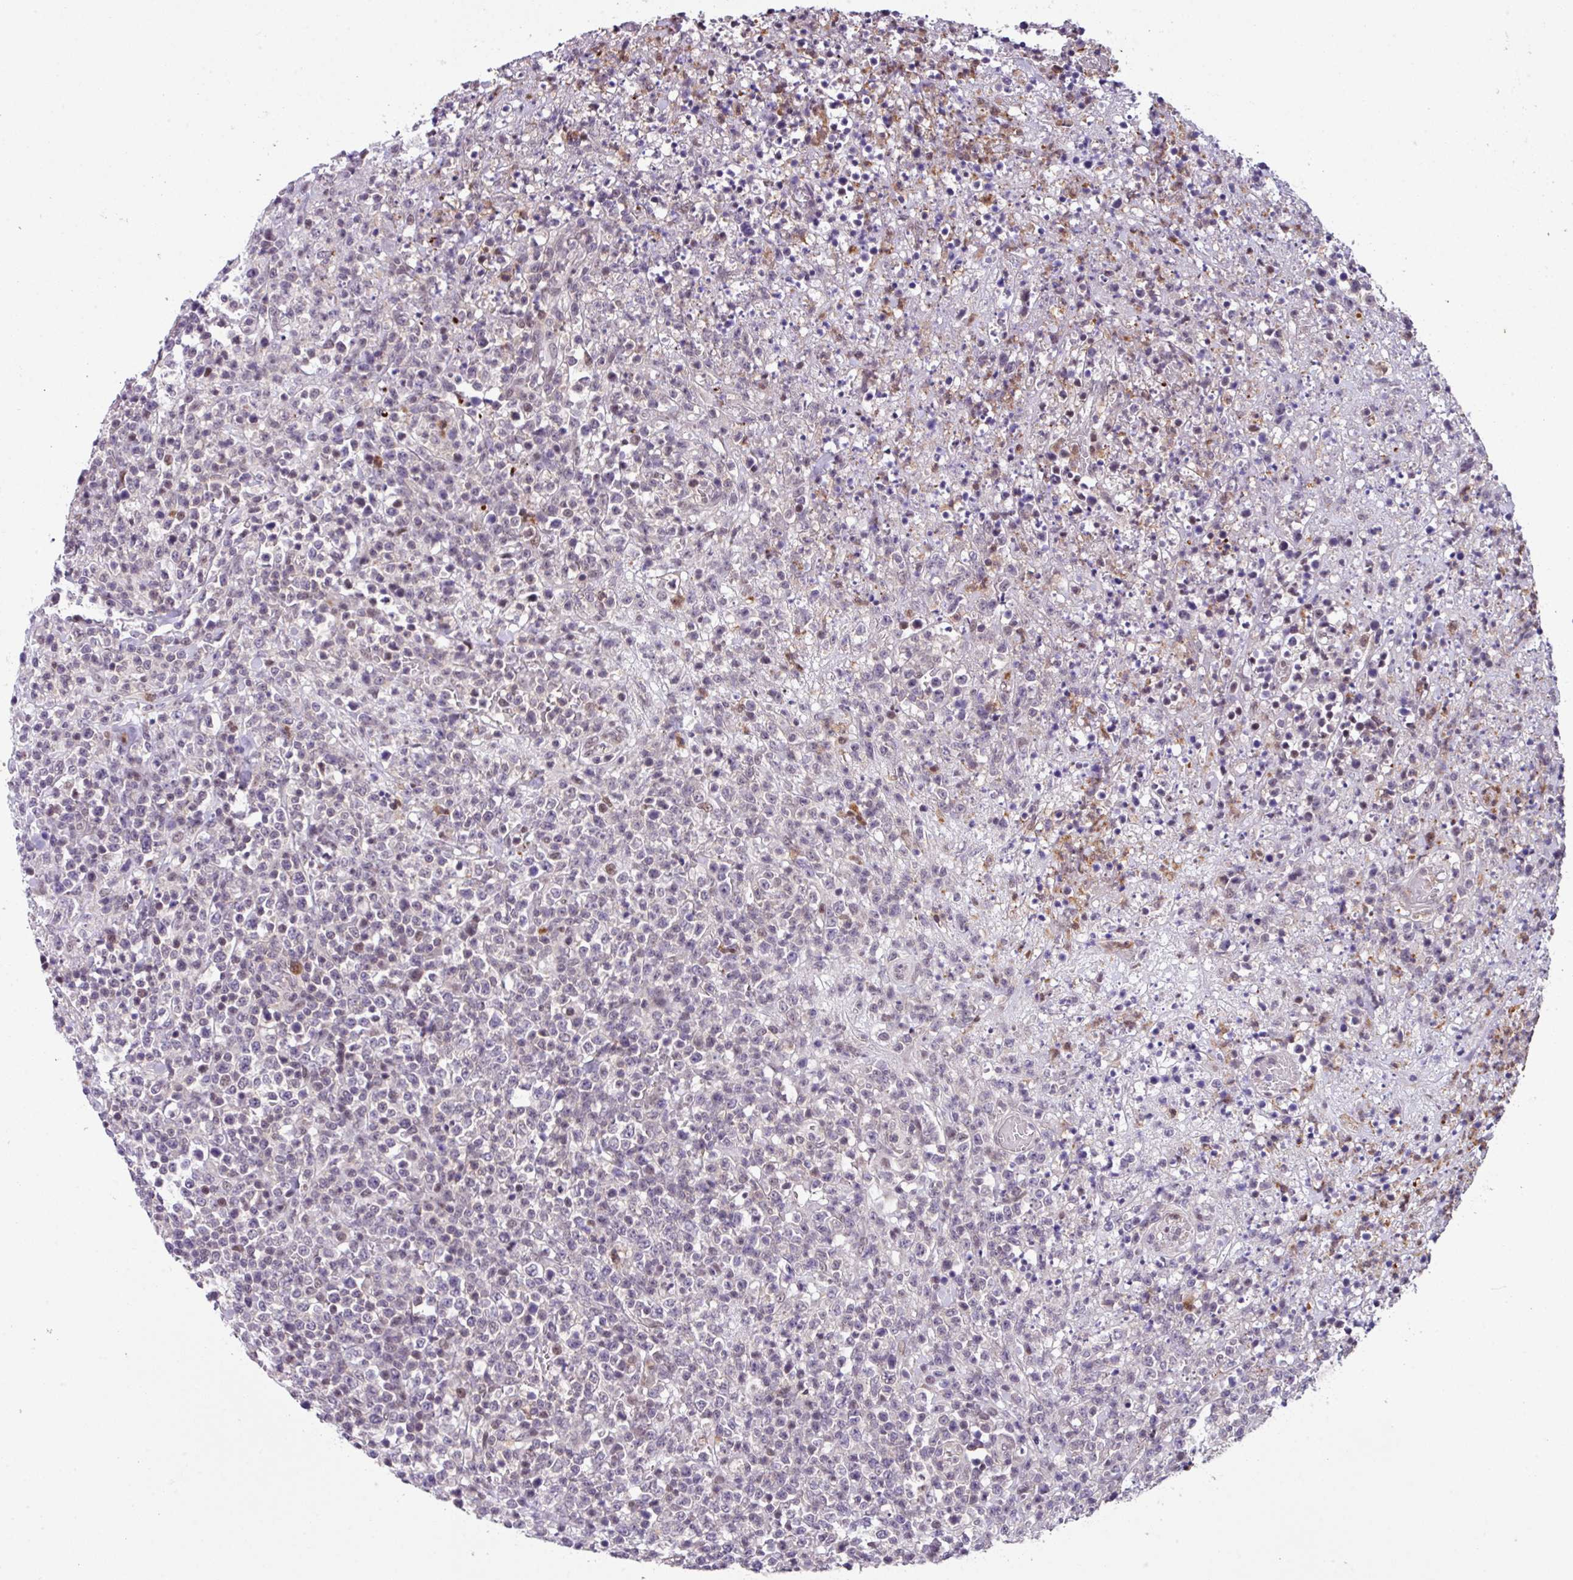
{"staining": {"intensity": "negative", "quantity": "none", "location": "none"}, "tissue": "lymphoma", "cell_type": "Tumor cells", "image_type": "cancer", "snomed": [{"axis": "morphology", "description": "Malignant lymphoma, non-Hodgkin's type, High grade"}, {"axis": "topography", "description": "Colon"}], "caption": "The histopathology image reveals no significant staining in tumor cells of lymphoma.", "gene": "ZFP3", "patient": {"sex": "female", "age": 53}}